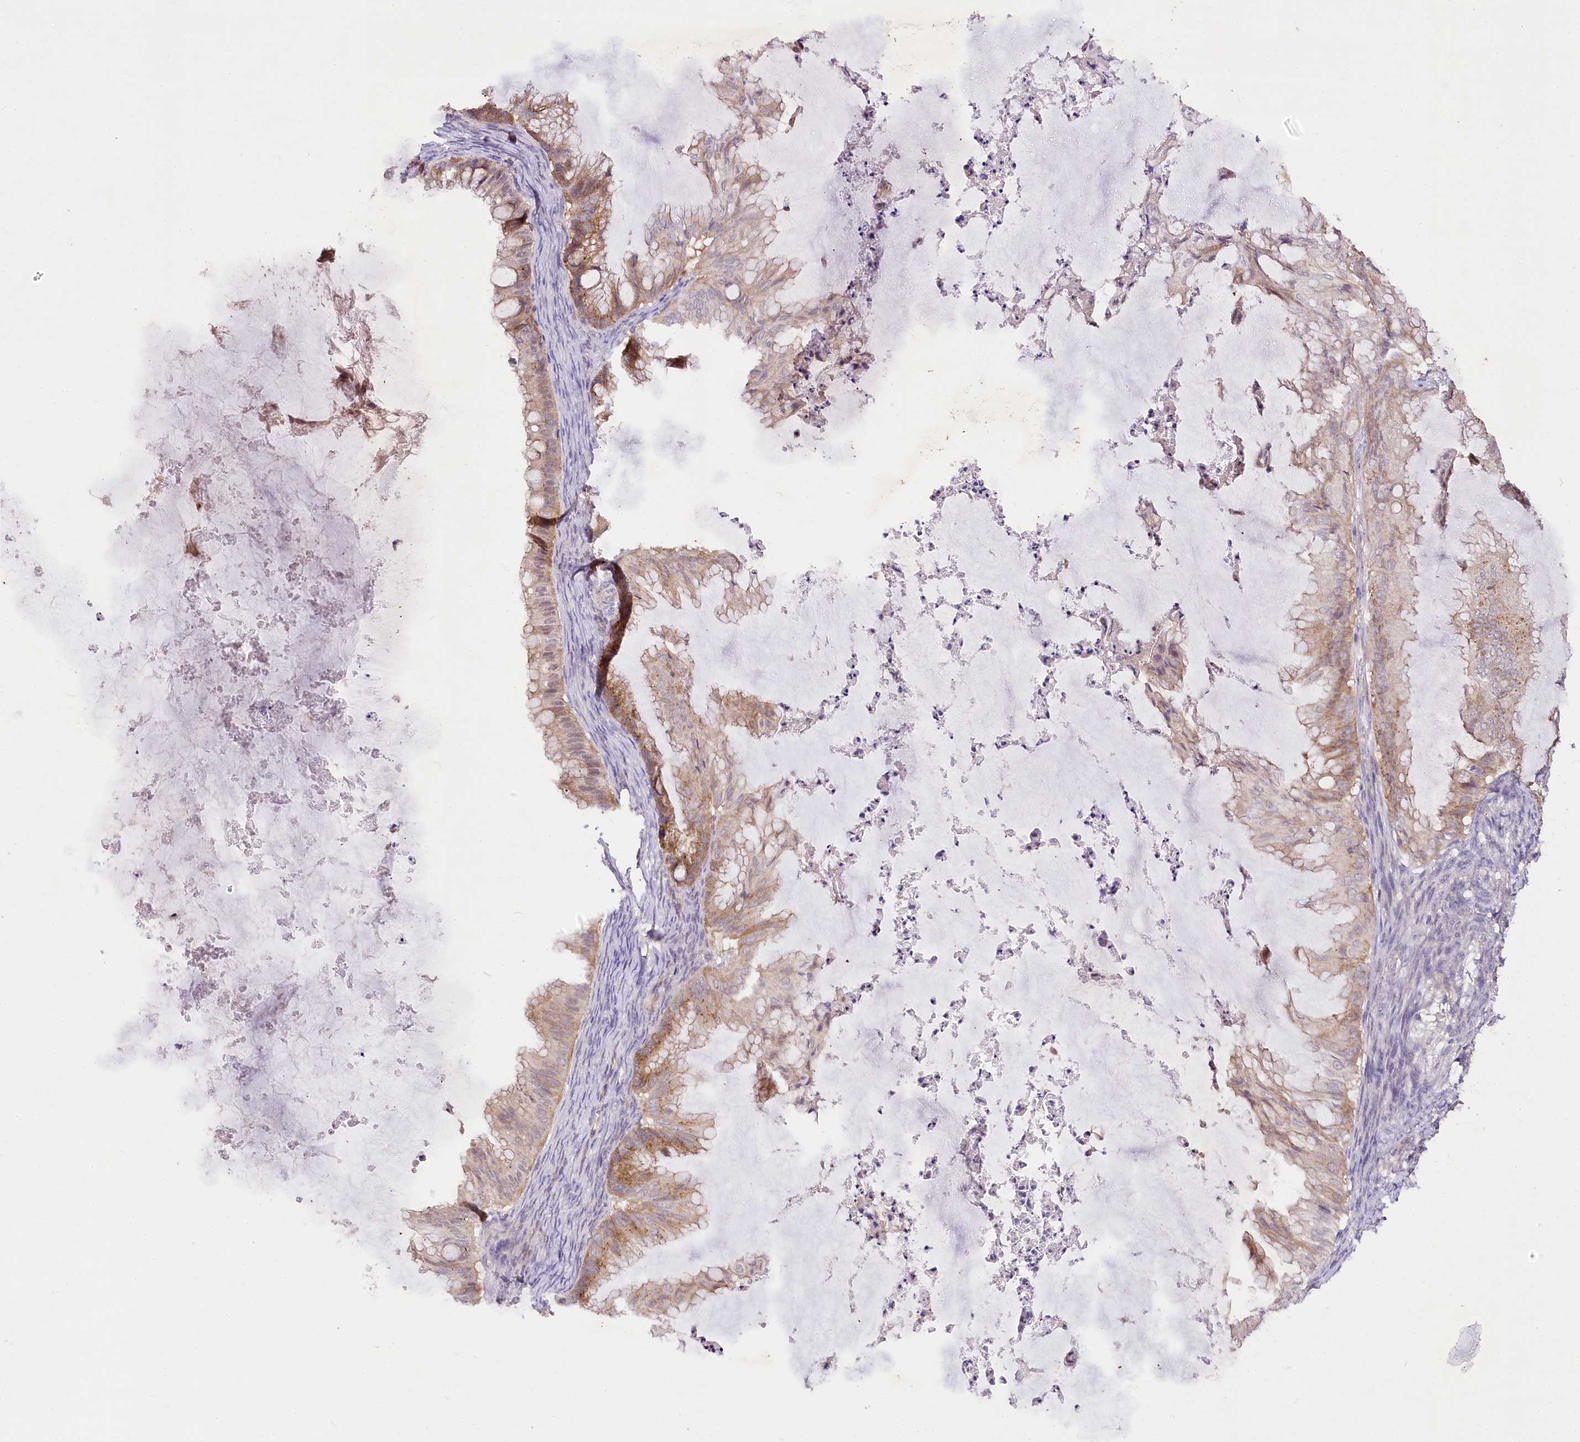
{"staining": {"intensity": "moderate", "quantity": "25%-75%", "location": "cytoplasmic/membranous"}, "tissue": "ovarian cancer", "cell_type": "Tumor cells", "image_type": "cancer", "snomed": [{"axis": "morphology", "description": "Cystadenocarcinoma, mucinous, NOS"}, {"axis": "topography", "description": "Ovary"}], "caption": "Immunohistochemistry photomicrograph of neoplastic tissue: human ovarian cancer (mucinous cystadenocarcinoma) stained using immunohistochemistry (IHC) exhibits medium levels of moderate protein expression localized specifically in the cytoplasmic/membranous of tumor cells, appearing as a cytoplasmic/membranous brown color.", "gene": "VWA5A", "patient": {"sex": "female", "age": 71}}